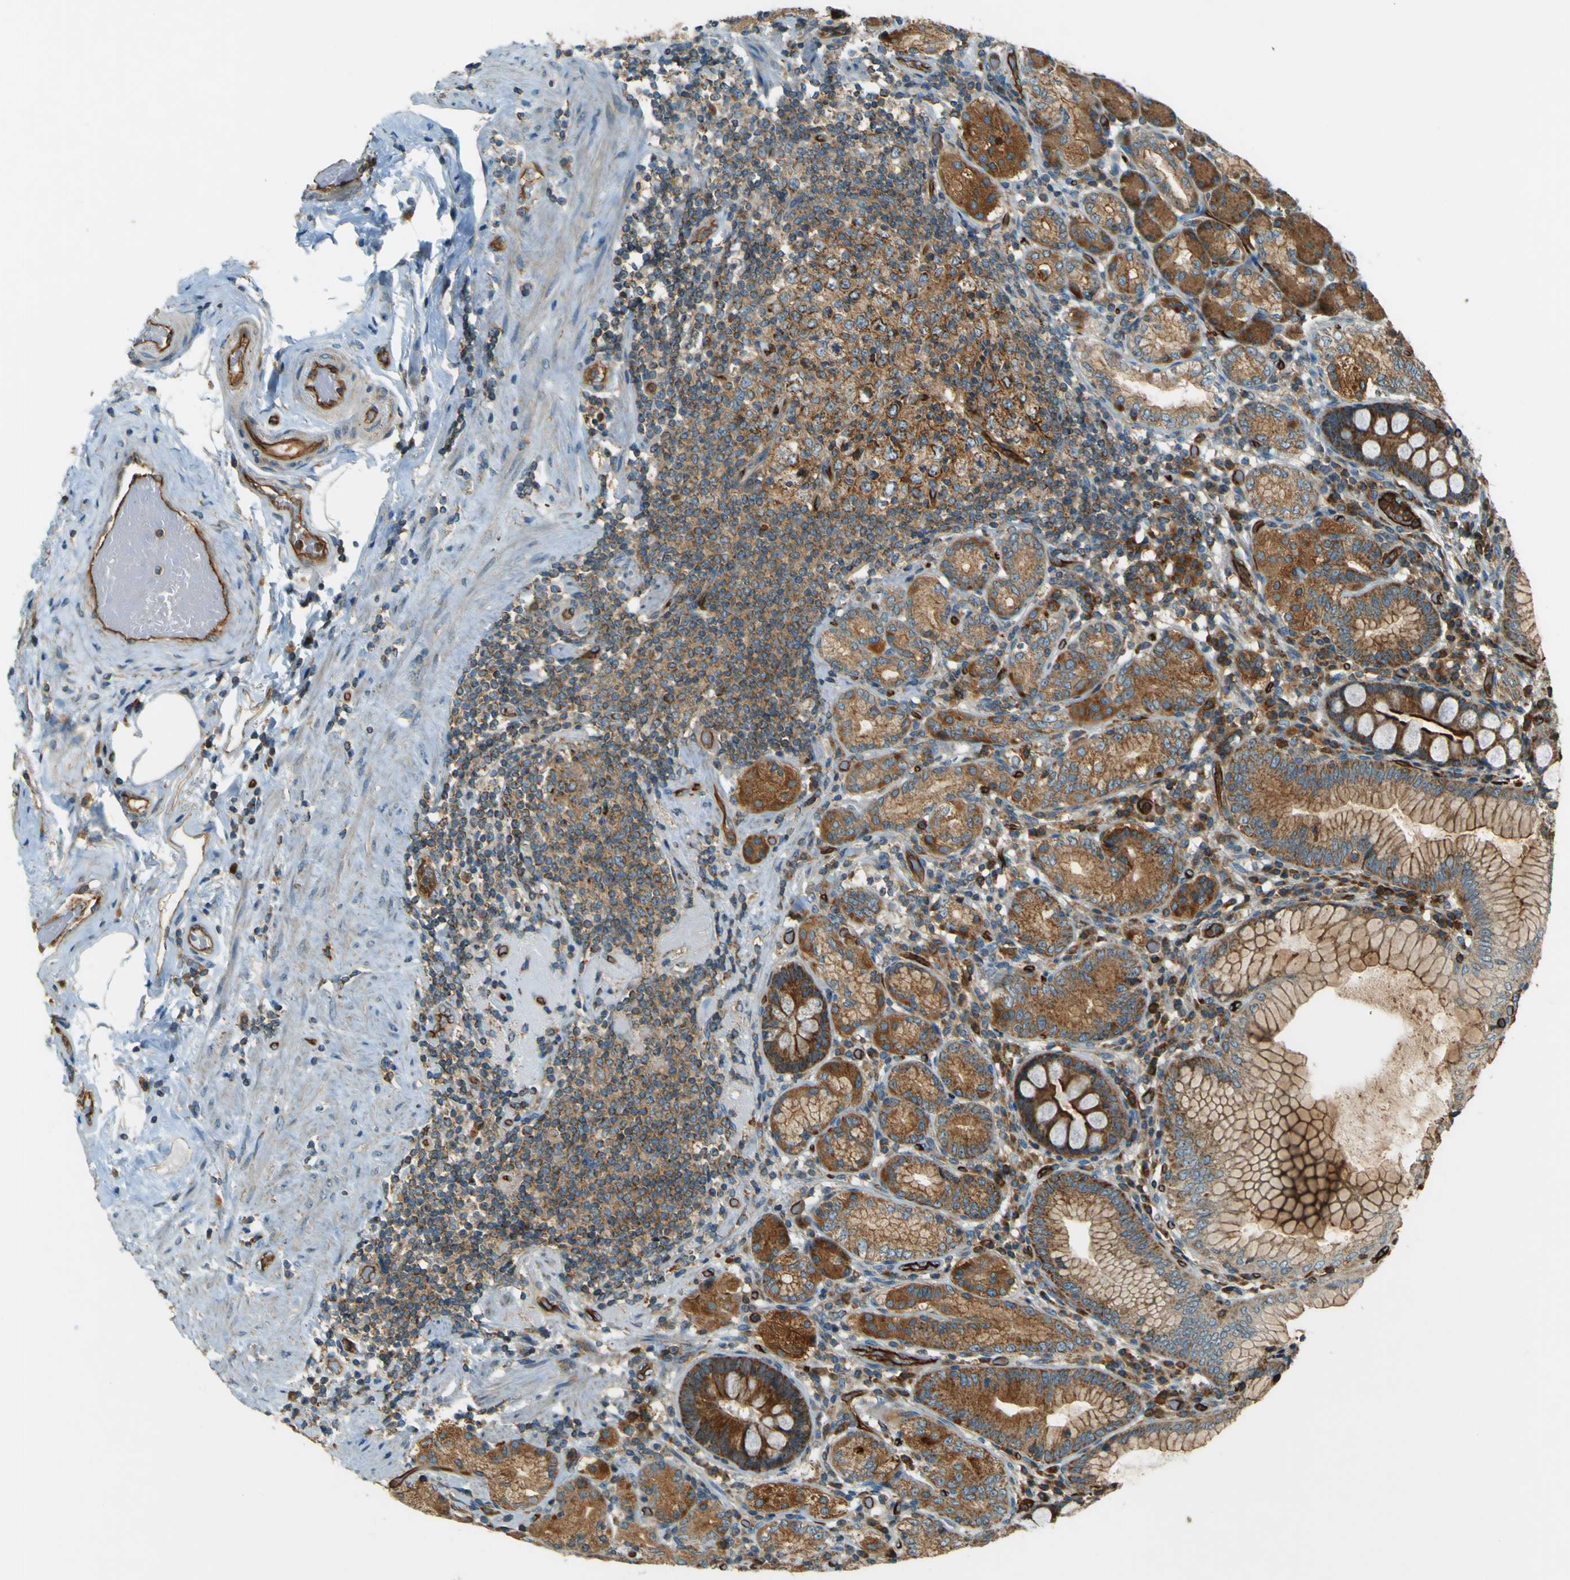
{"staining": {"intensity": "strong", "quantity": ">75%", "location": "cytoplasmic/membranous"}, "tissue": "stomach", "cell_type": "Glandular cells", "image_type": "normal", "snomed": [{"axis": "morphology", "description": "Normal tissue, NOS"}, {"axis": "topography", "description": "Stomach, lower"}], "caption": "The immunohistochemical stain shows strong cytoplasmic/membranous expression in glandular cells of benign stomach.", "gene": "DNAJC5", "patient": {"sex": "female", "age": 76}}